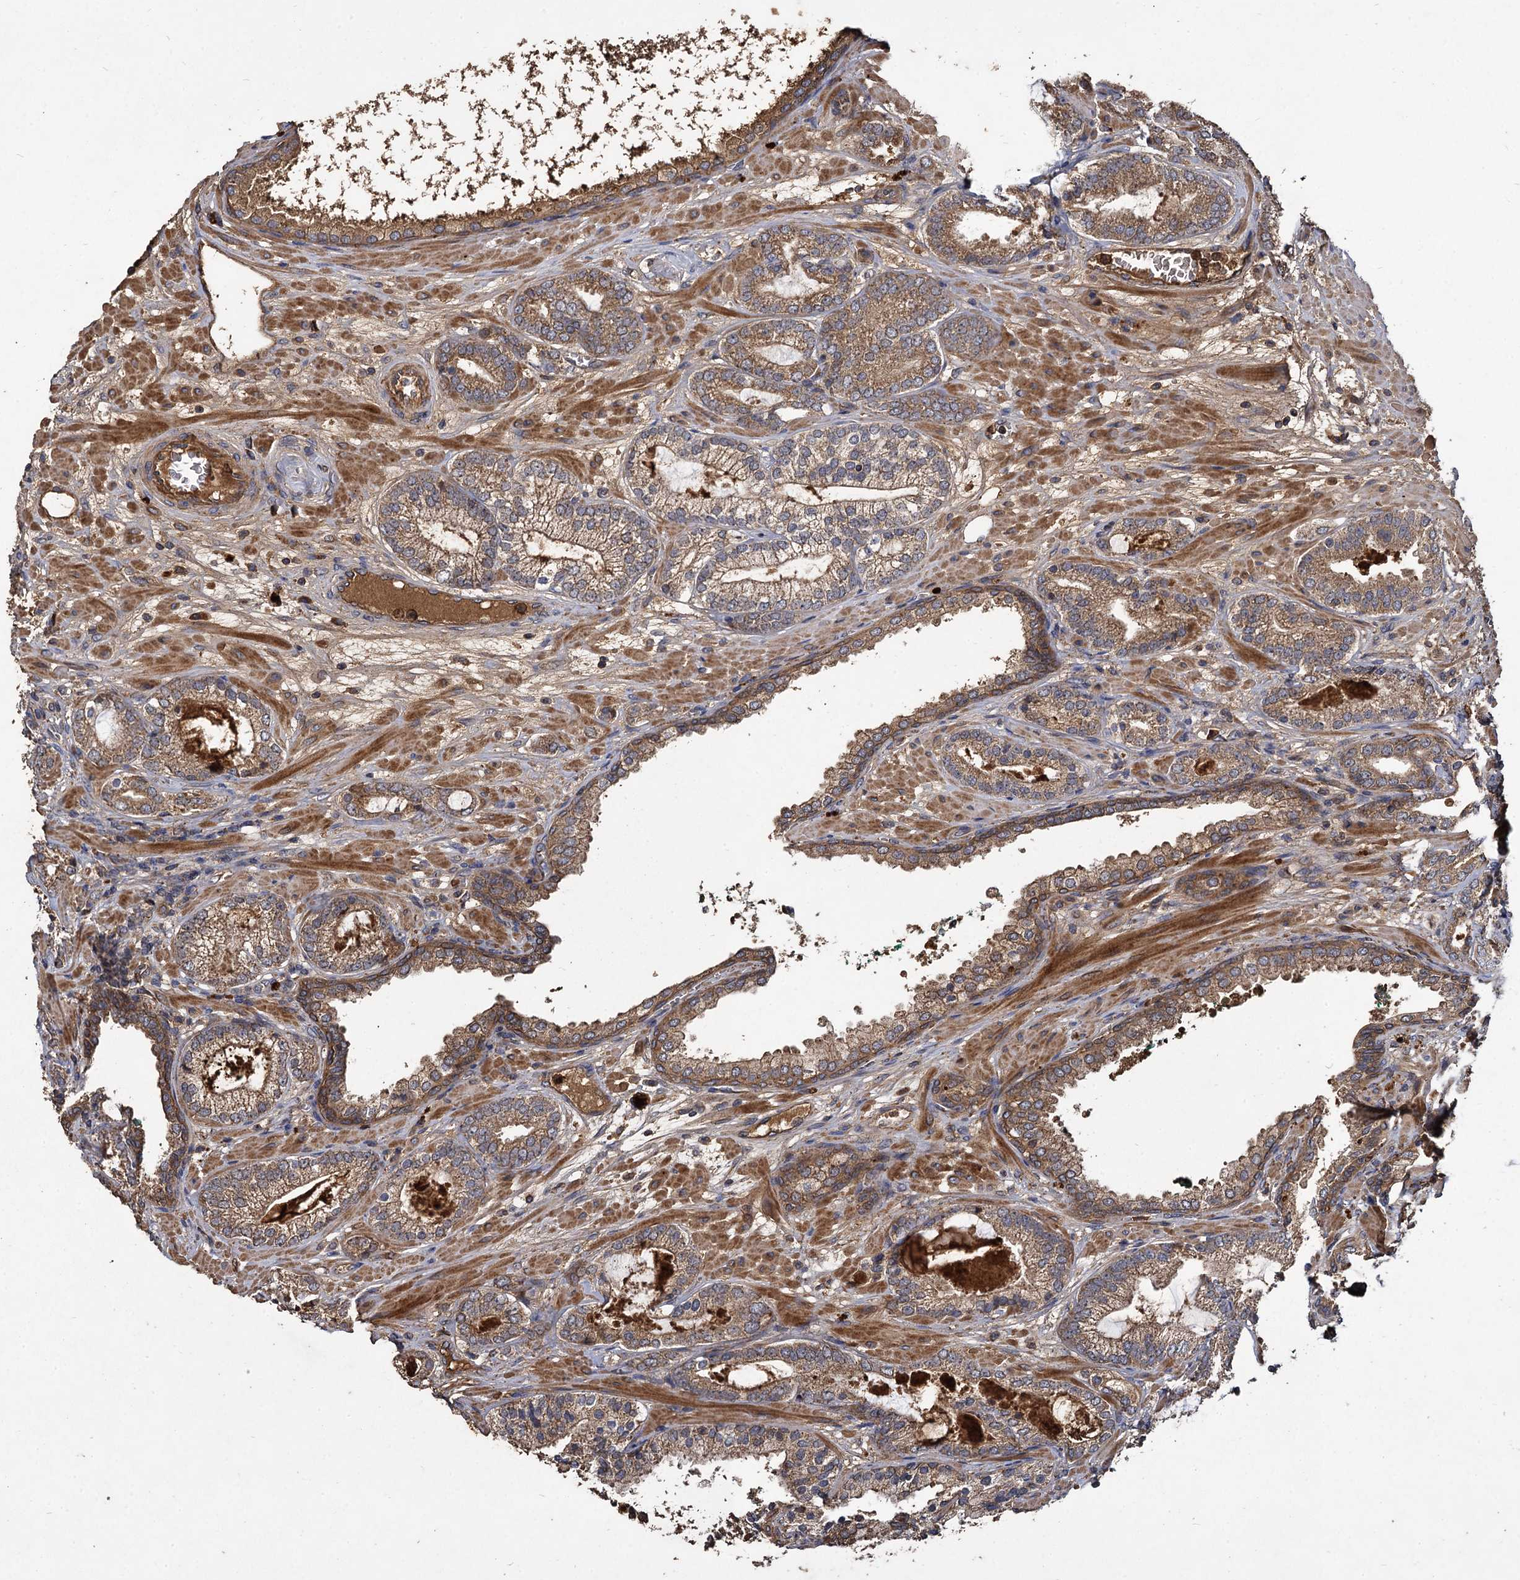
{"staining": {"intensity": "moderate", "quantity": ">75%", "location": "cytoplasmic/membranous"}, "tissue": "prostate cancer", "cell_type": "Tumor cells", "image_type": "cancer", "snomed": [{"axis": "morphology", "description": "Adenocarcinoma, High grade"}, {"axis": "topography", "description": "Prostate"}], "caption": "Prostate cancer stained with a brown dye reveals moderate cytoplasmic/membranous positive expression in approximately >75% of tumor cells.", "gene": "GCLC", "patient": {"sex": "male", "age": 60}}